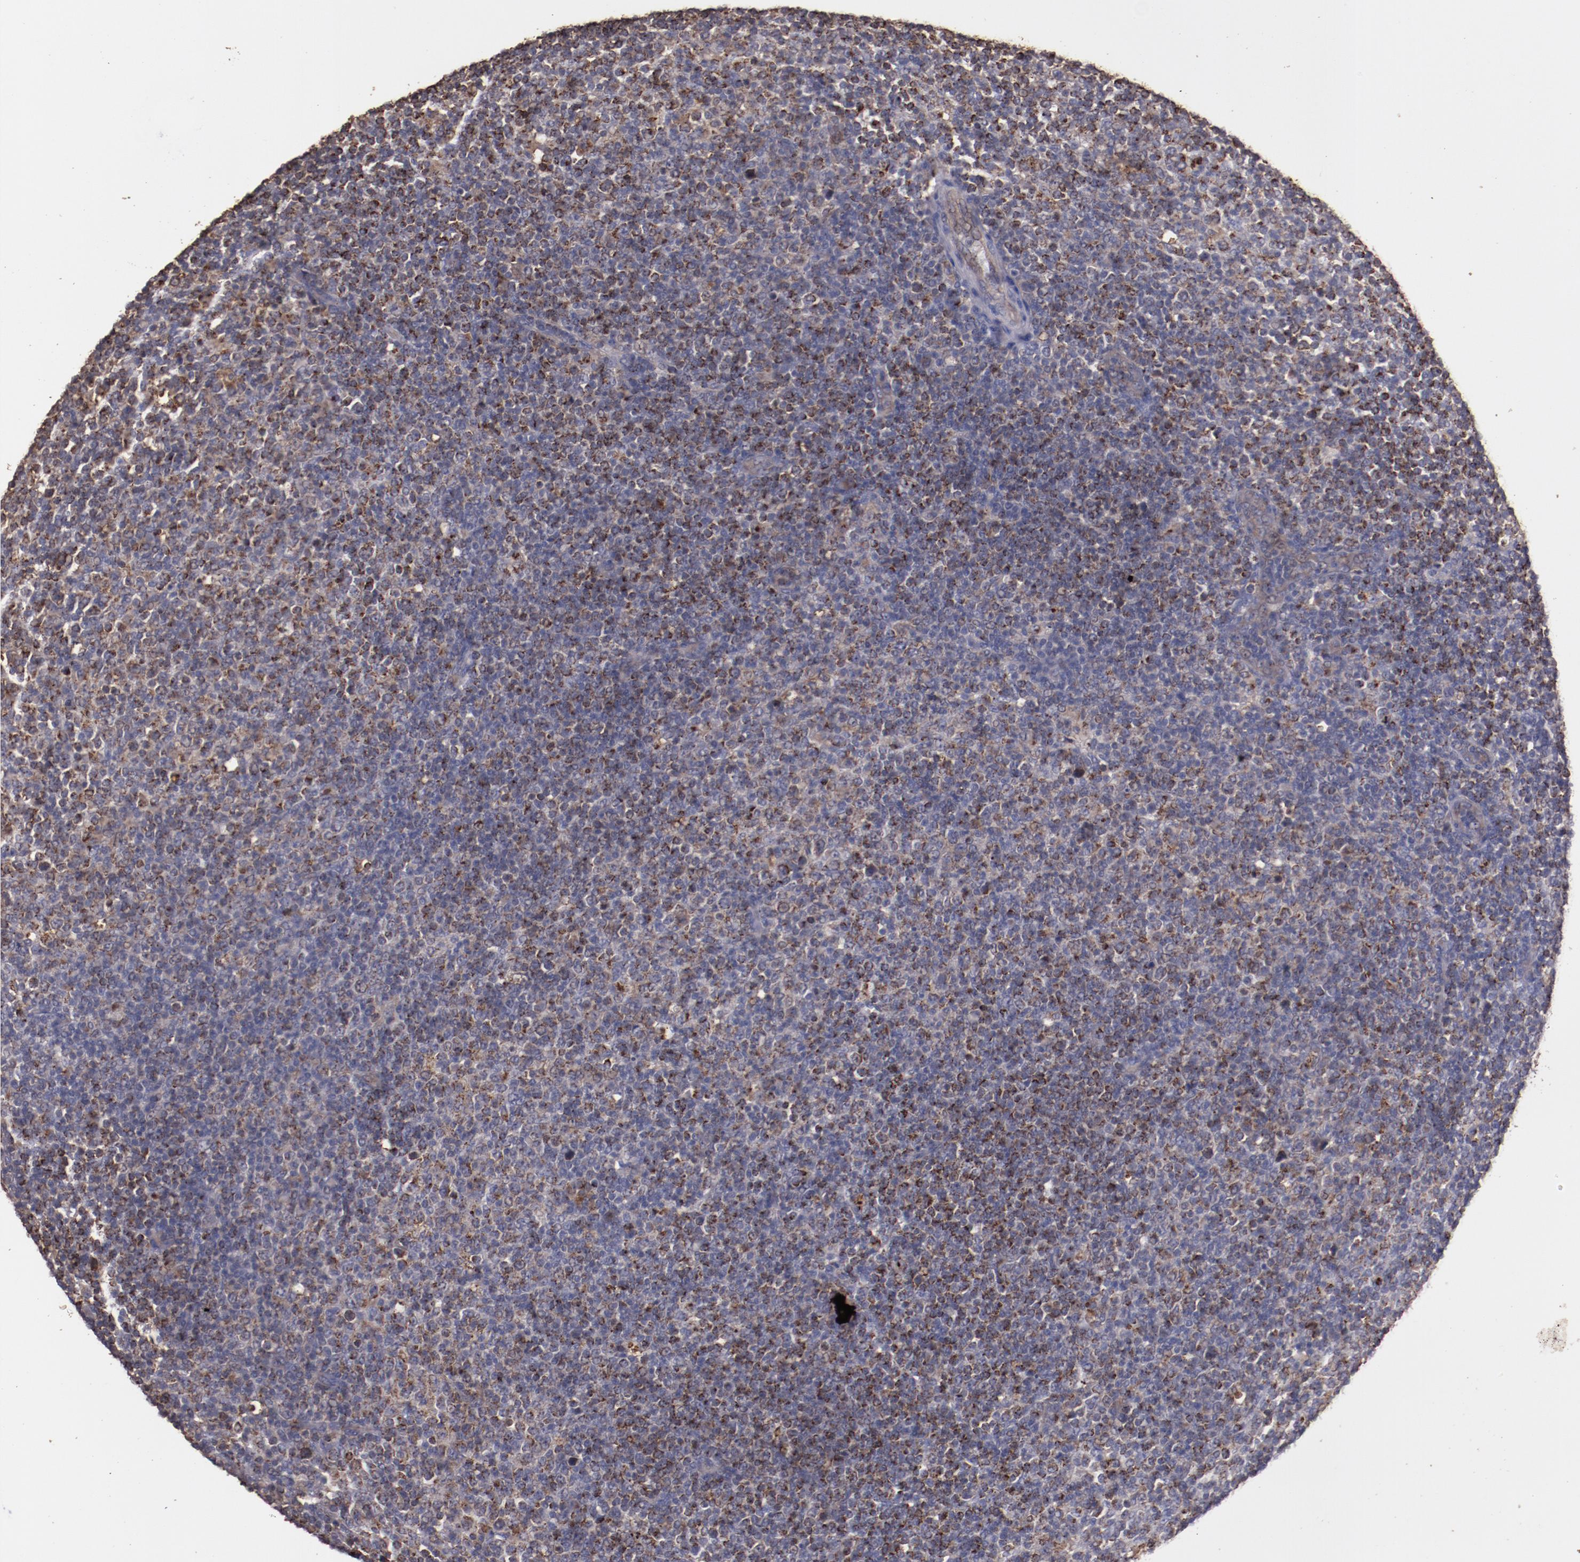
{"staining": {"intensity": "moderate", "quantity": "25%-75%", "location": "cytoplasmic/membranous"}, "tissue": "lymphoma", "cell_type": "Tumor cells", "image_type": "cancer", "snomed": [{"axis": "morphology", "description": "Malignant lymphoma, non-Hodgkin's type, Low grade"}, {"axis": "topography", "description": "Lymph node"}], "caption": "A micrograph of lymphoma stained for a protein shows moderate cytoplasmic/membranous brown staining in tumor cells.", "gene": "SRRD", "patient": {"sex": "male", "age": 70}}